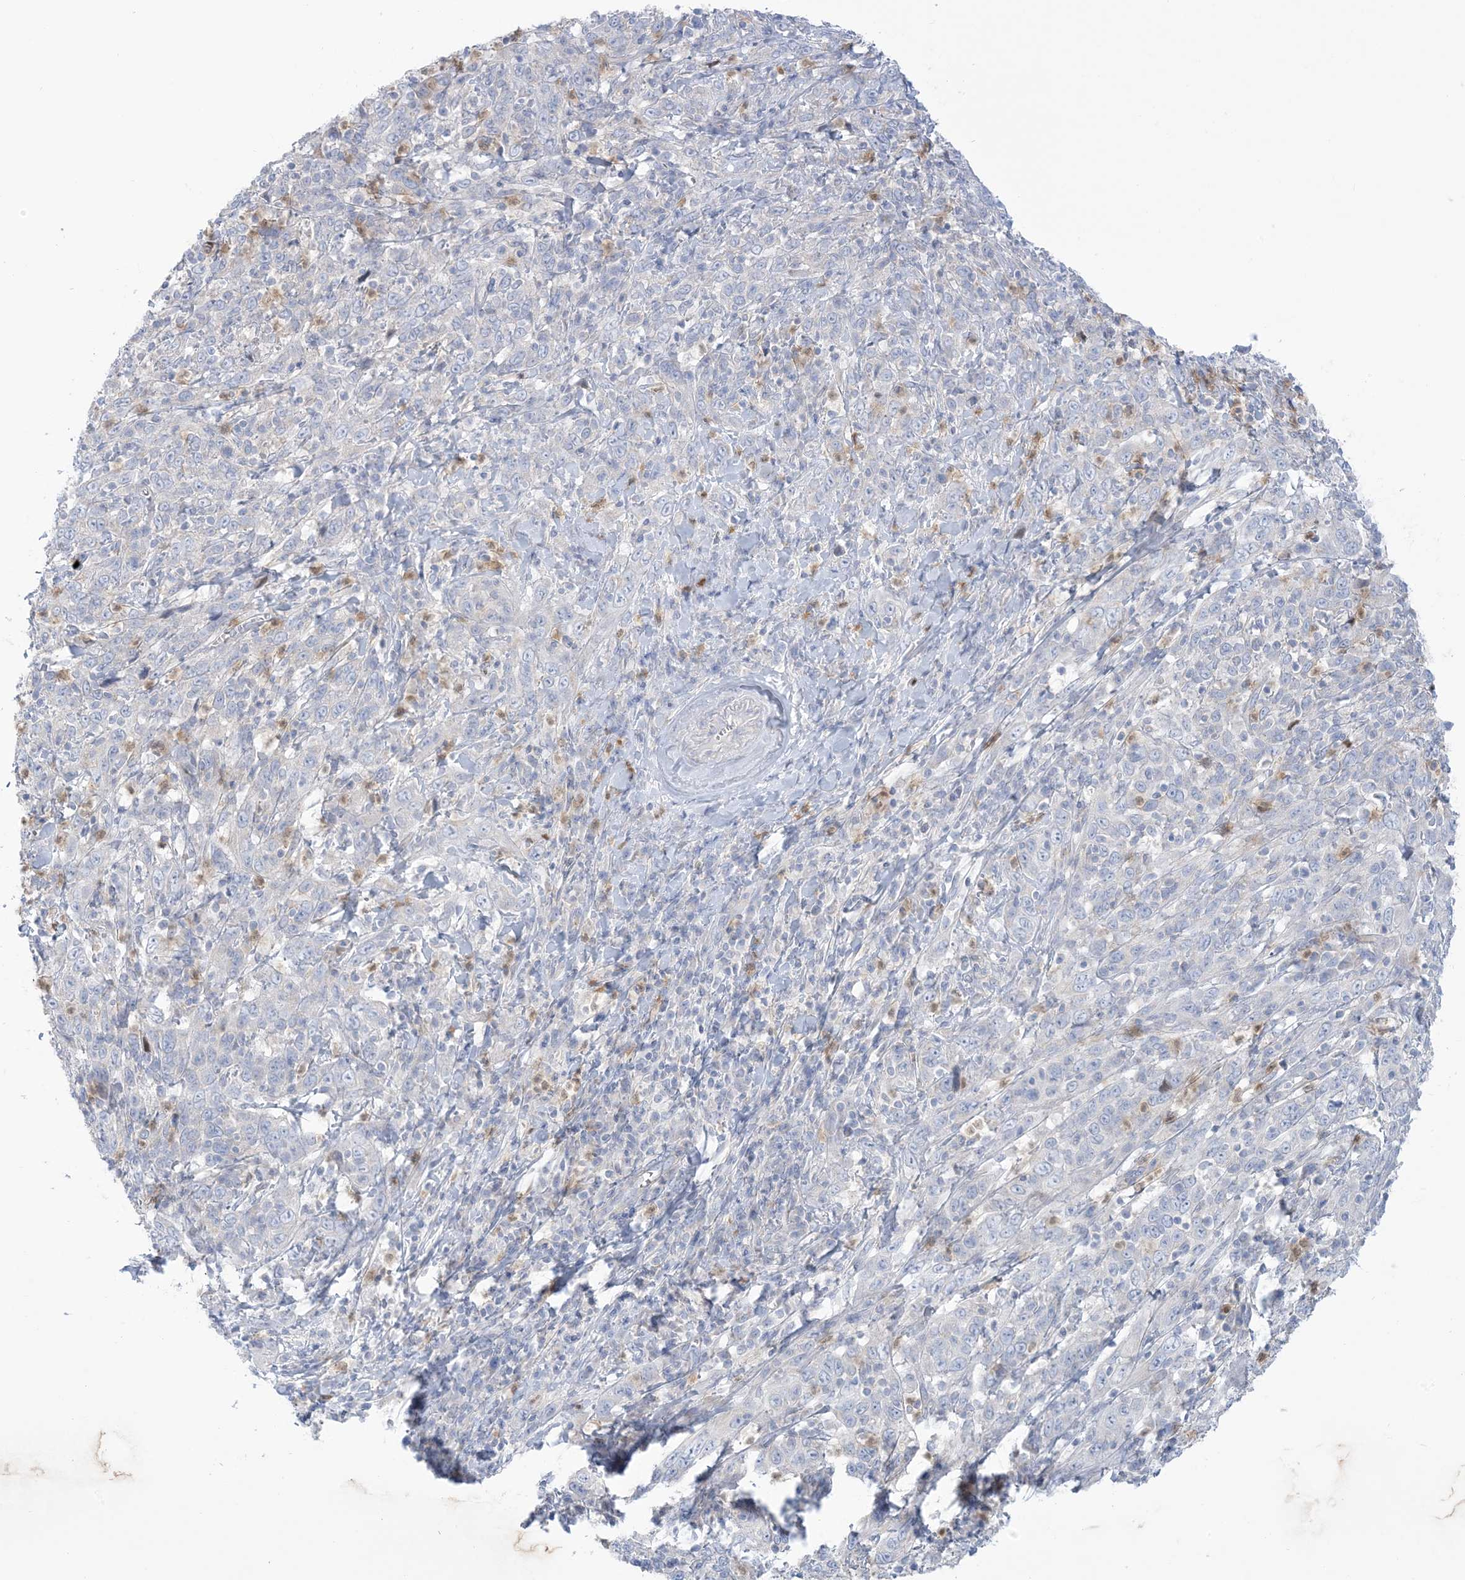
{"staining": {"intensity": "negative", "quantity": "none", "location": "none"}, "tissue": "cervical cancer", "cell_type": "Tumor cells", "image_type": "cancer", "snomed": [{"axis": "morphology", "description": "Squamous cell carcinoma, NOS"}, {"axis": "topography", "description": "Cervix"}], "caption": "Human squamous cell carcinoma (cervical) stained for a protein using immunohistochemistry demonstrates no expression in tumor cells.", "gene": "MTHFD2L", "patient": {"sex": "female", "age": 46}}